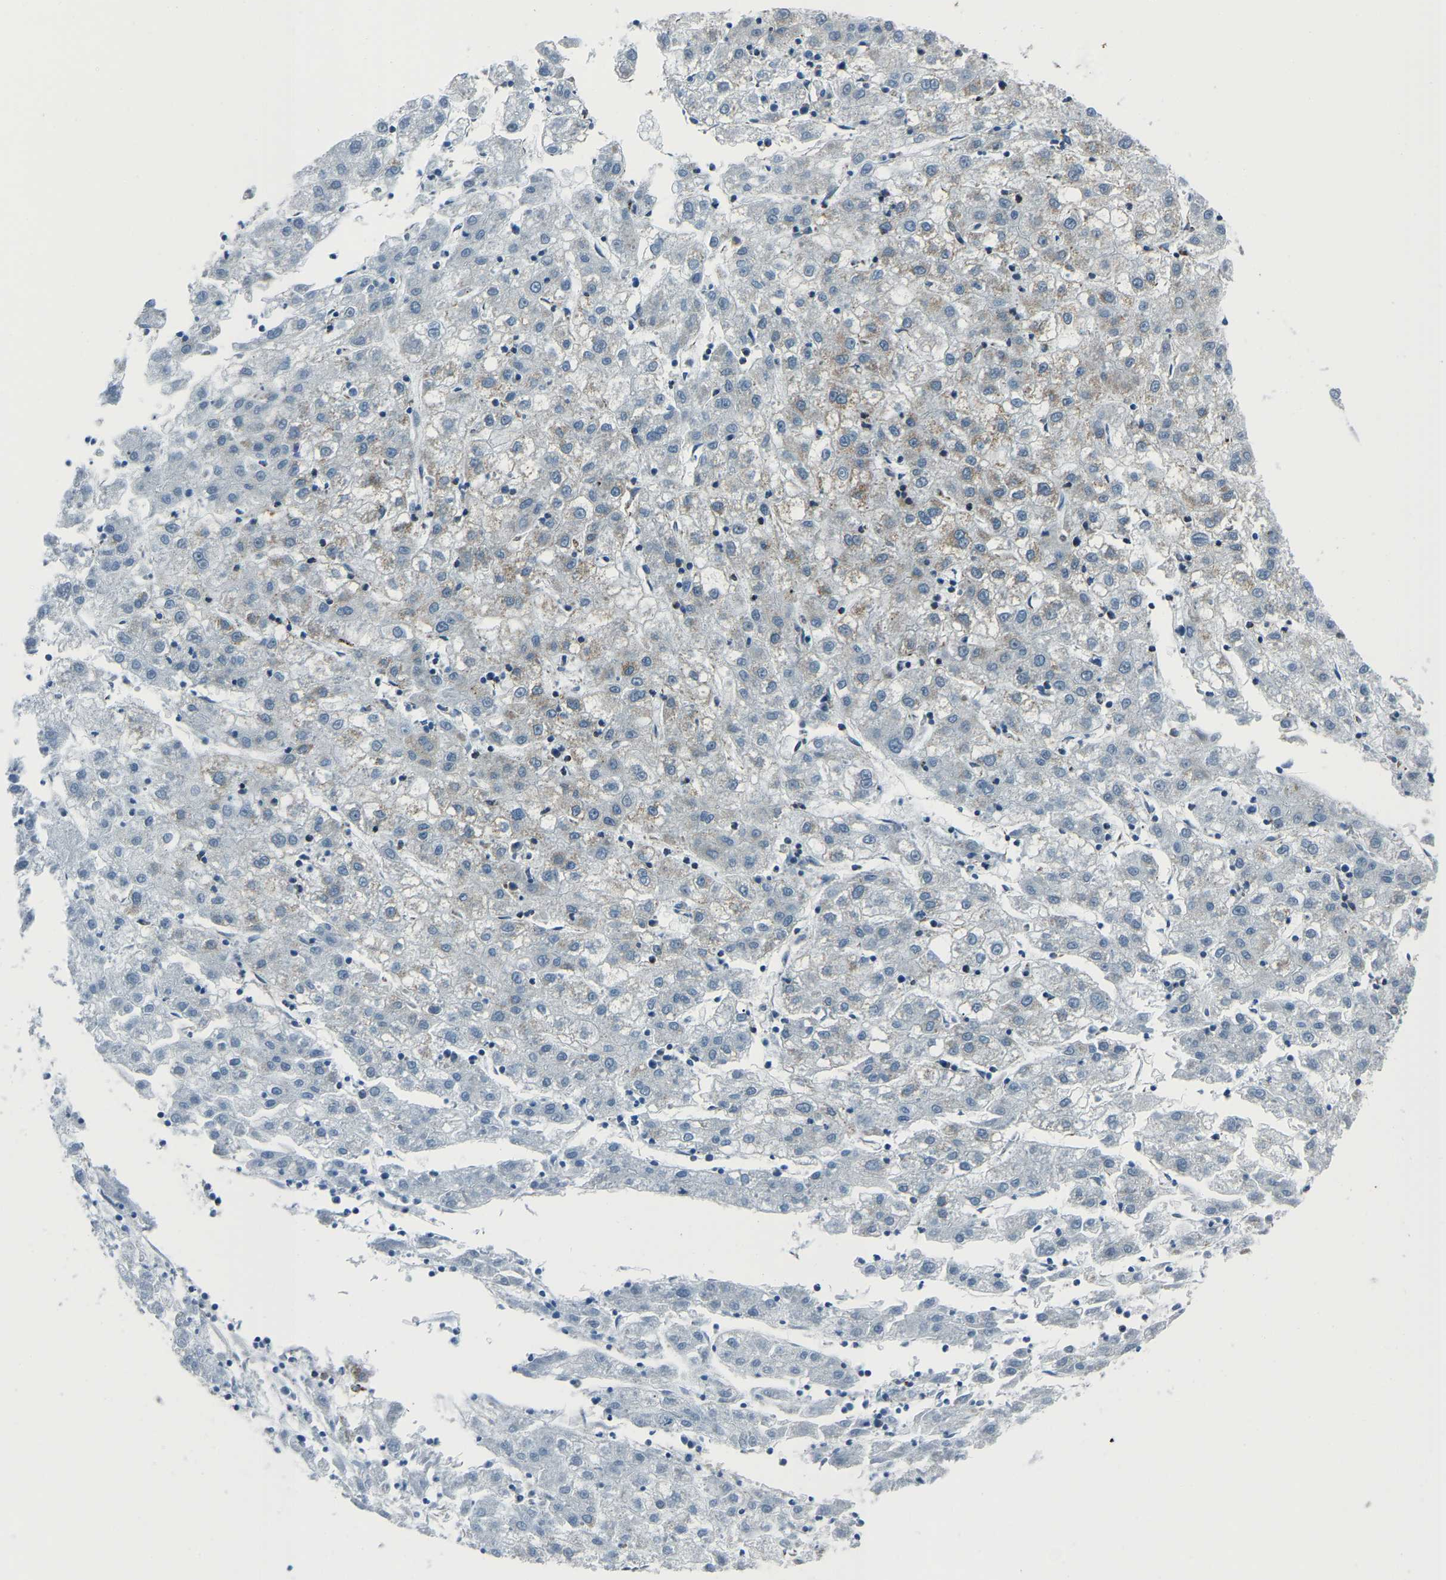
{"staining": {"intensity": "weak", "quantity": "<25%", "location": "cytoplasmic/membranous"}, "tissue": "liver cancer", "cell_type": "Tumor cells", "image_type": "cancer", "snomed": [{"axis": "morphology", "description": "Carcinoma, Hepatocellular, NOS"}, {"axis": "topography", "description": "Liver"}], "caption": "The image displays no staining of tumor cells in liver cancer.", "gene": "RBM33", "patient": {"sex": "male", "age": 72}}